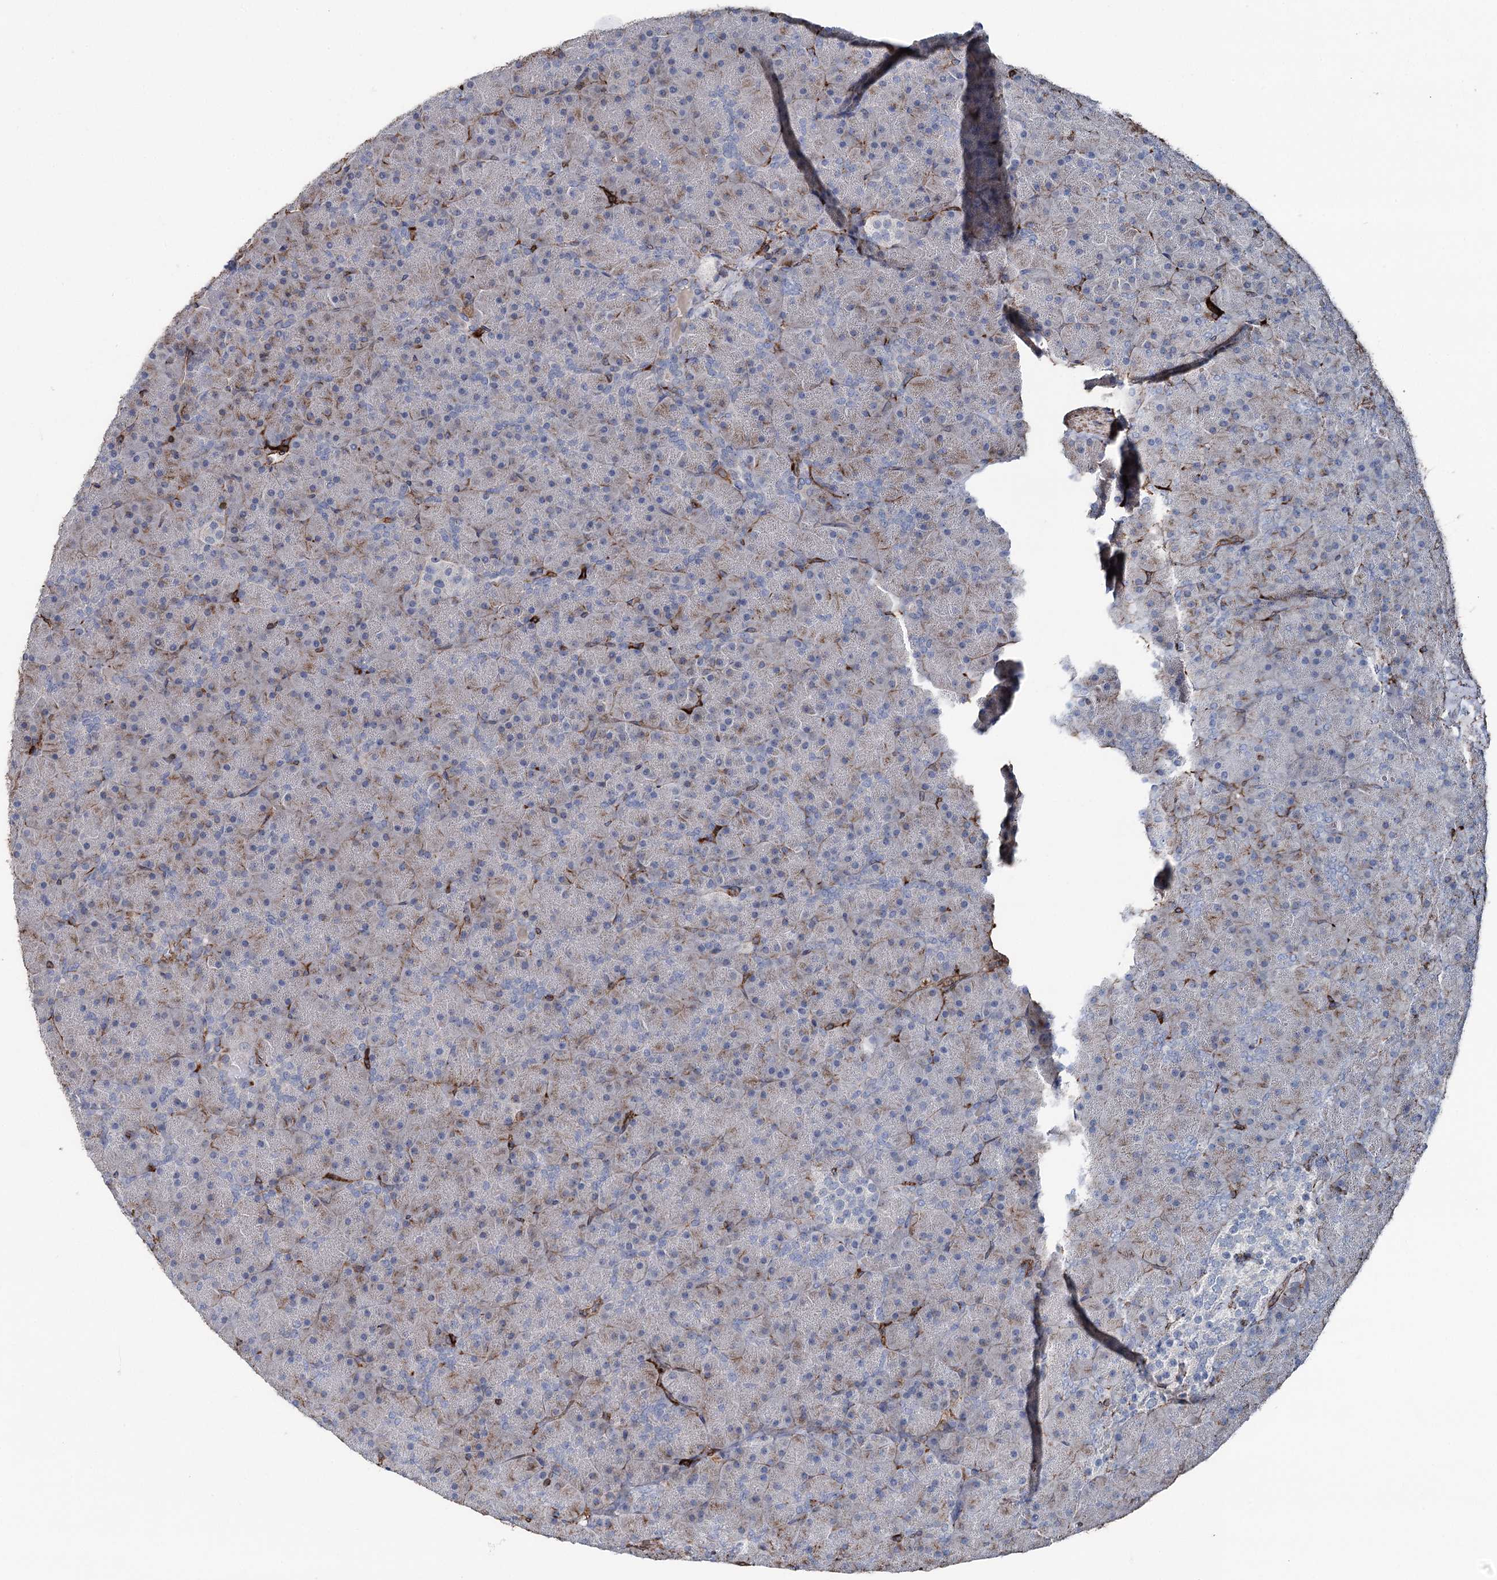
{"staining": {"intensity": "moderate", "quantity": "<25%", "location": "cytoplasmic/membranous"}, "tissue": "pancreas", "cell_type": "Exocrine glandular cells", "image_type": "normal", "snomed": [{"axis": "morphology", "description": "Normal tissue, NOS"}, {"axis": "topography", "description": "Pancreas"}], "caption": "Moderate cytoplasmic/membranous expression is present in about <25% of exocrine glandular cells in normal pancreas. The protein of interest is shown in brown color, while the nuclei are stained blue.", "gene": "CLEC4M", "patient": {"sex": "male", "age": 36}}